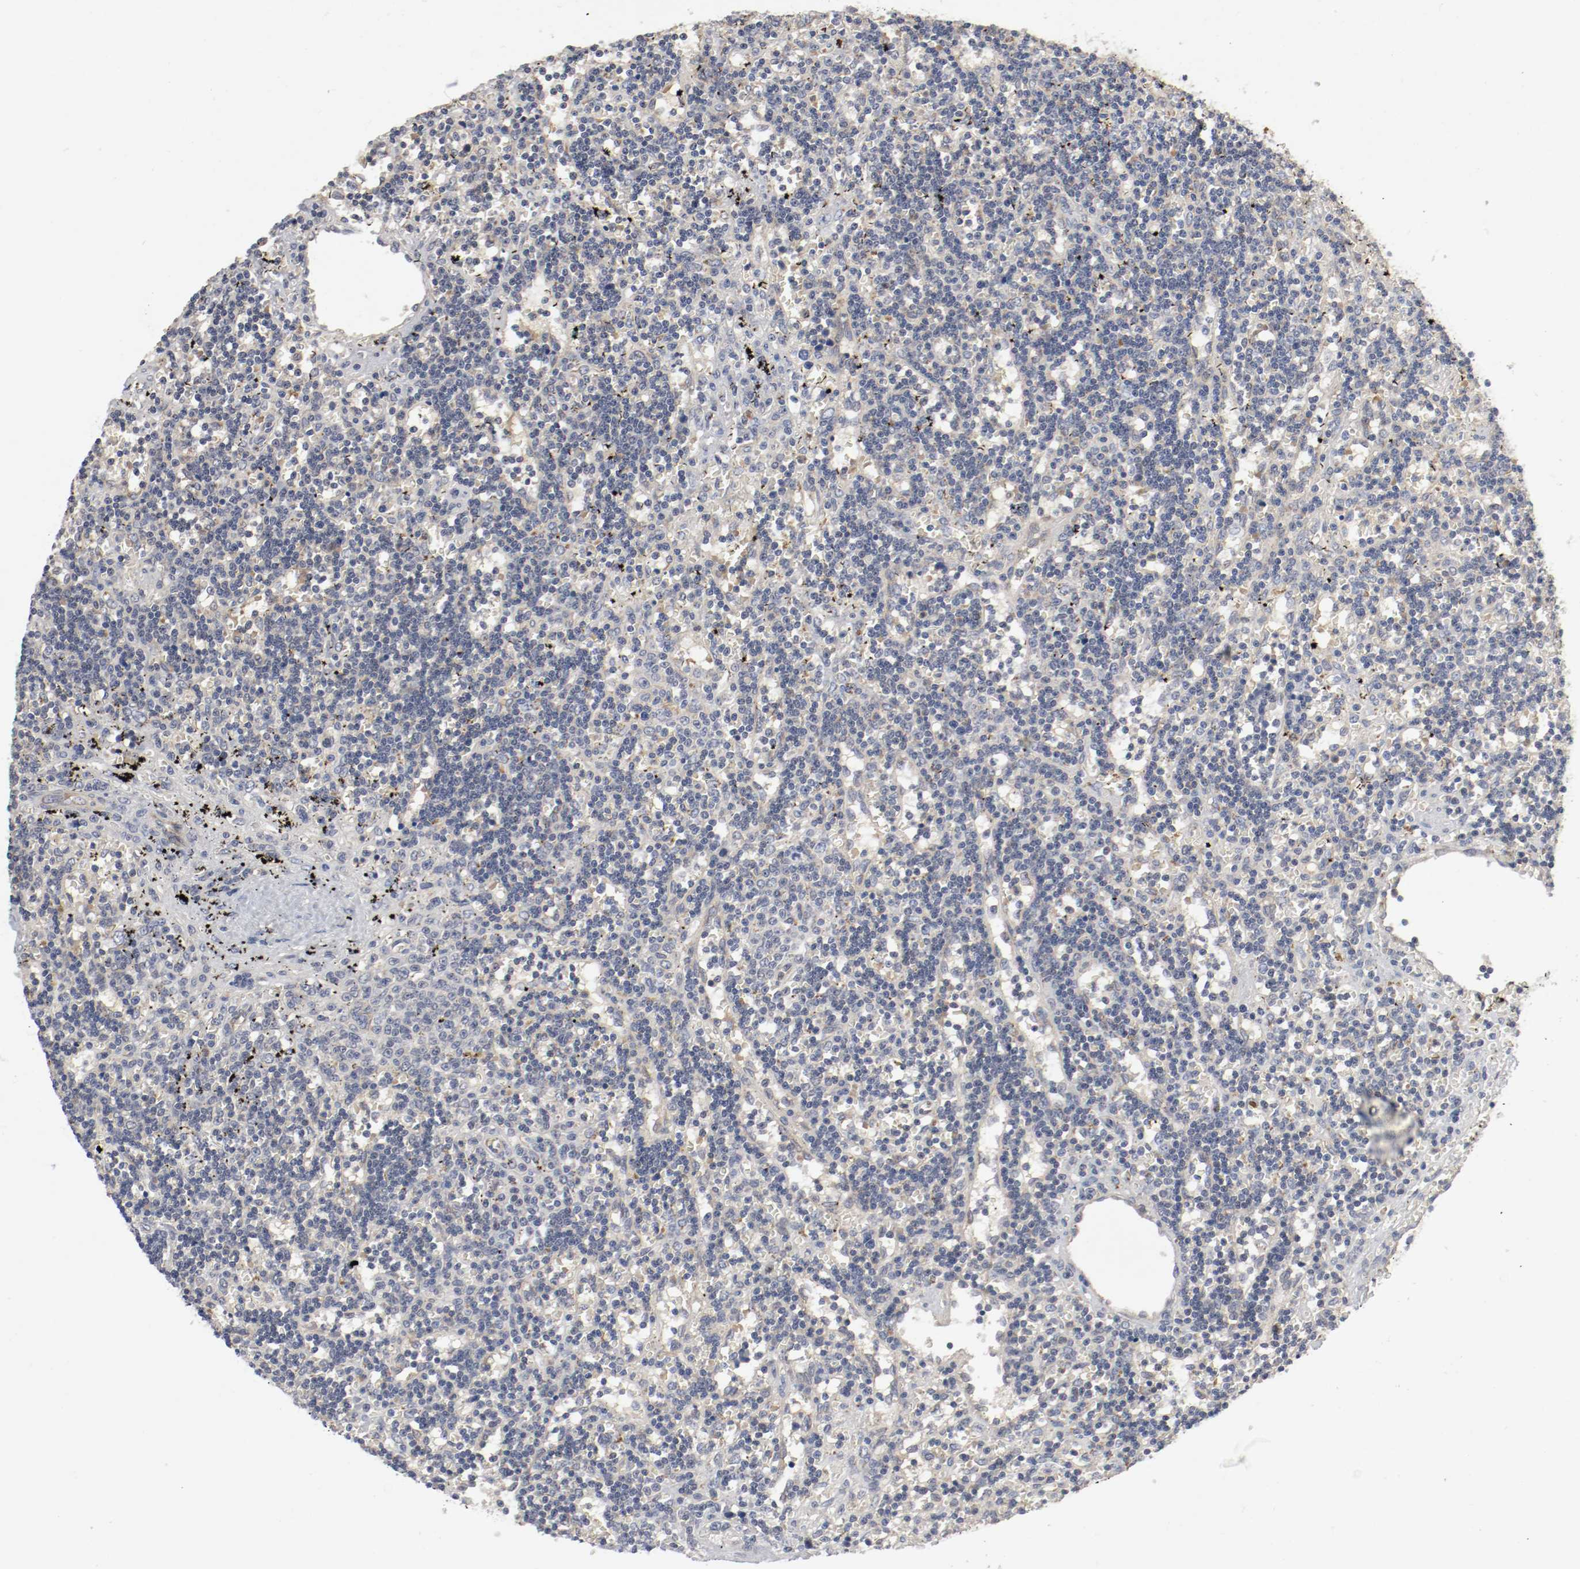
{"staining": {"intensity": "weak", "quantity": "25%-75%", "location": "cytoplasmic/membranous"}, "tissue": "lymphoma", "cell_type": "Tumor cells", "image_type": "cancer", "snomed": [{"axis": "morphology", "description": "Malignant lymphoma, non-Hodgkin's type, Low grade"}, {"axis": "topography", "description": "Spleen"}], "caption": "A brown stain highlights weak cytoplasmic/membranous staining of a protein in human lymphoma tumor cells.", "gene": "REN", "patient": {"sex": "male", "age": 60}}